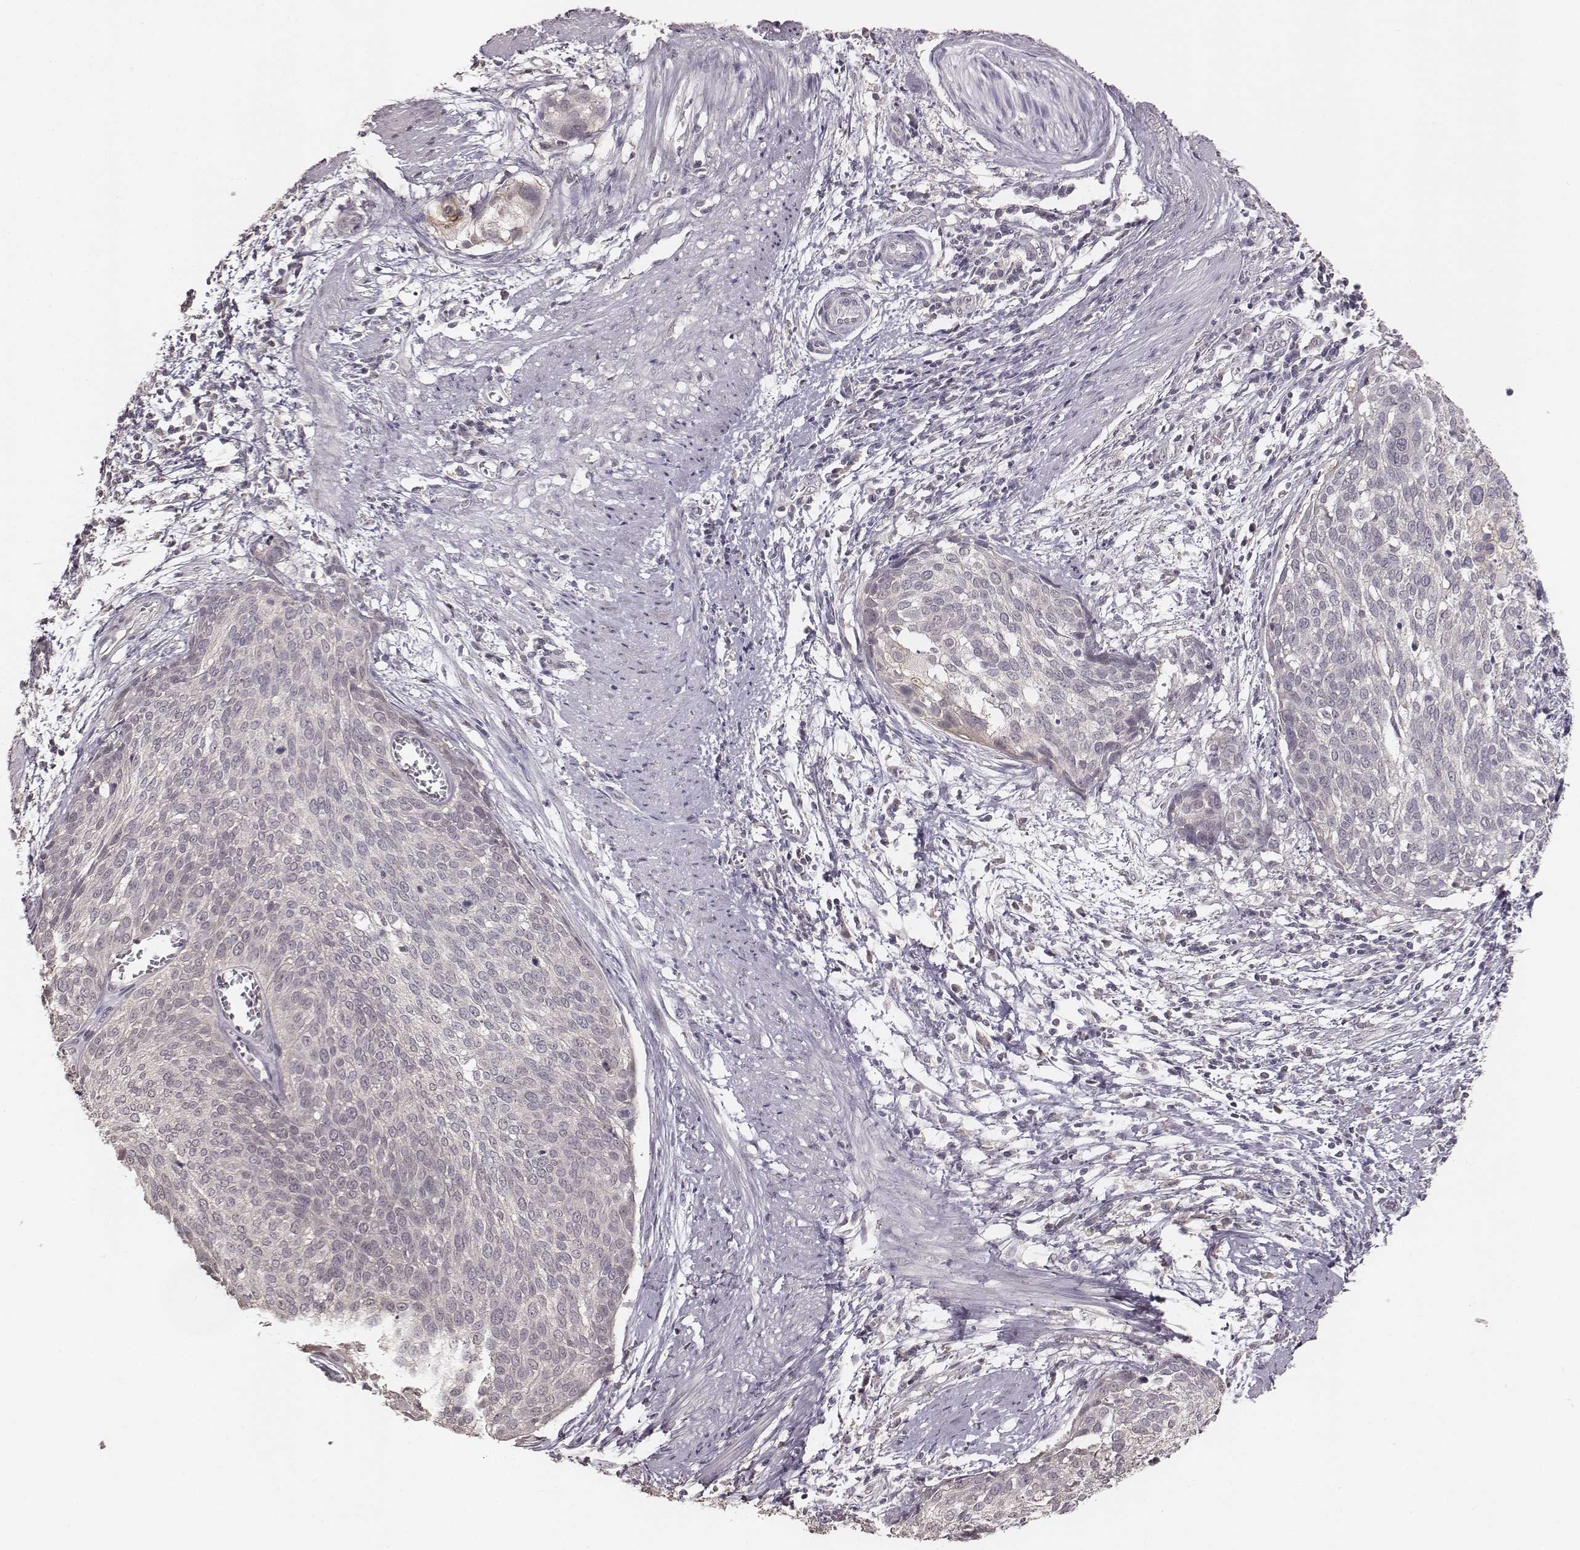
{"staining": {"intensity": "negative", "quantity": "none", "location": "none"}, "tissue": "cervical cancer", "cell_type": "Tumor cells", "image_type": "cancer", "snomed": [{"axis": "morphology", "description": "Squamous cell carcinoma, NOS"}, {"axis": "topography", "description": "Cervix"}], "caption": "The photomicrograph reveals no significant staining in tumor cells of cervical cancer (squamous cell carcinoma). (Immunohistochemistry (ihc), brightfield microscopy, high magnification).", "gene": "LY6K", "patient": {"sex": "female", "age": 39}}